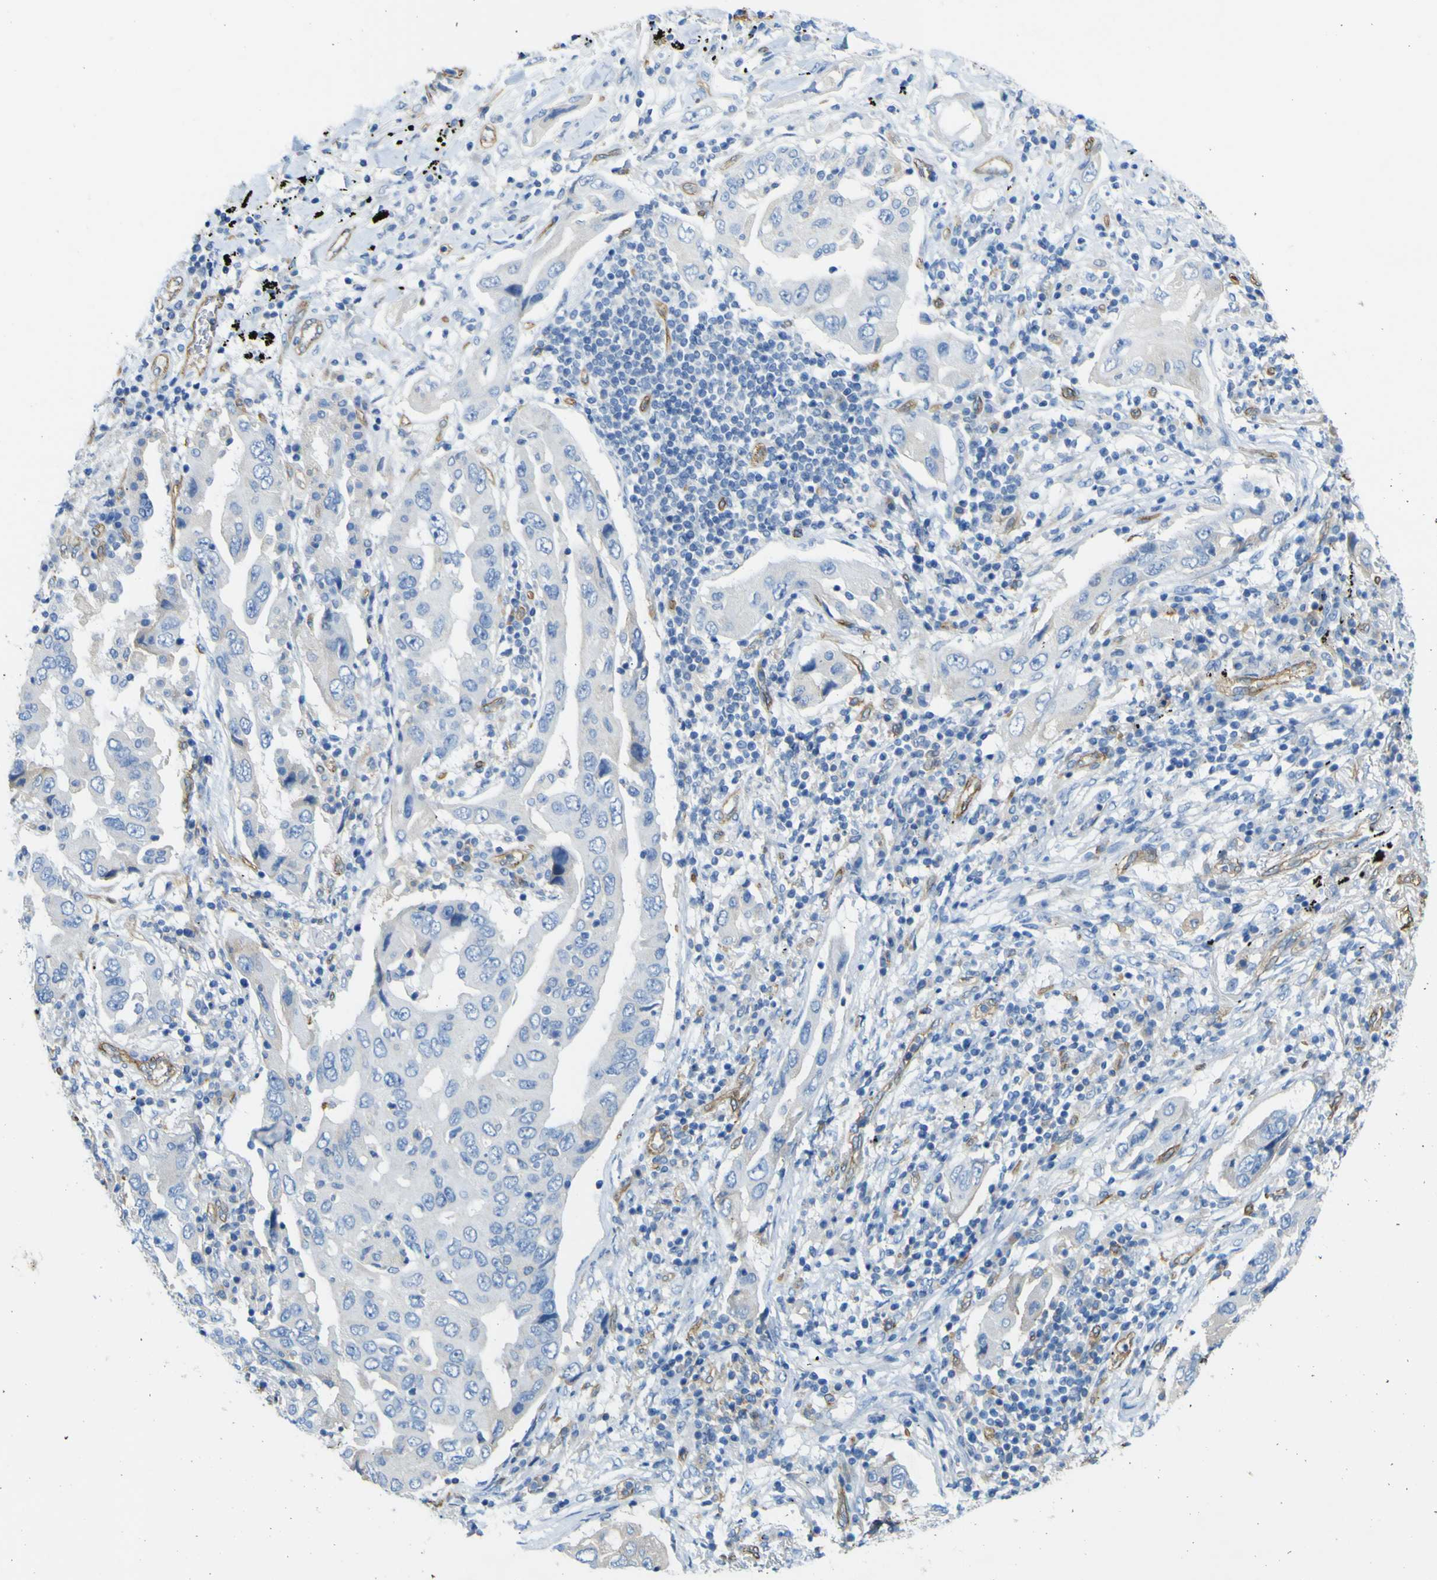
{"staining": {"intensity": "negative", "quantity": "none", "location": "none"}, "tissue": "lung cancer", "cell_type": "Tumor cells", "image_type": "cancer", "snomed": [{"axis": "morphology", "description": "Adenocarcinoma, NOS"}, {"axis": "topography", "description": "Lung"}], "caption": "This micrograph is of lung adenocarcinoma stained with immunohistochemistry to label a protein in brown with the nuclei are counter-stained blue. There is no expression in tumor cells.", "gene": "CD93", "patient": {"sex": "female", "age": 65}}